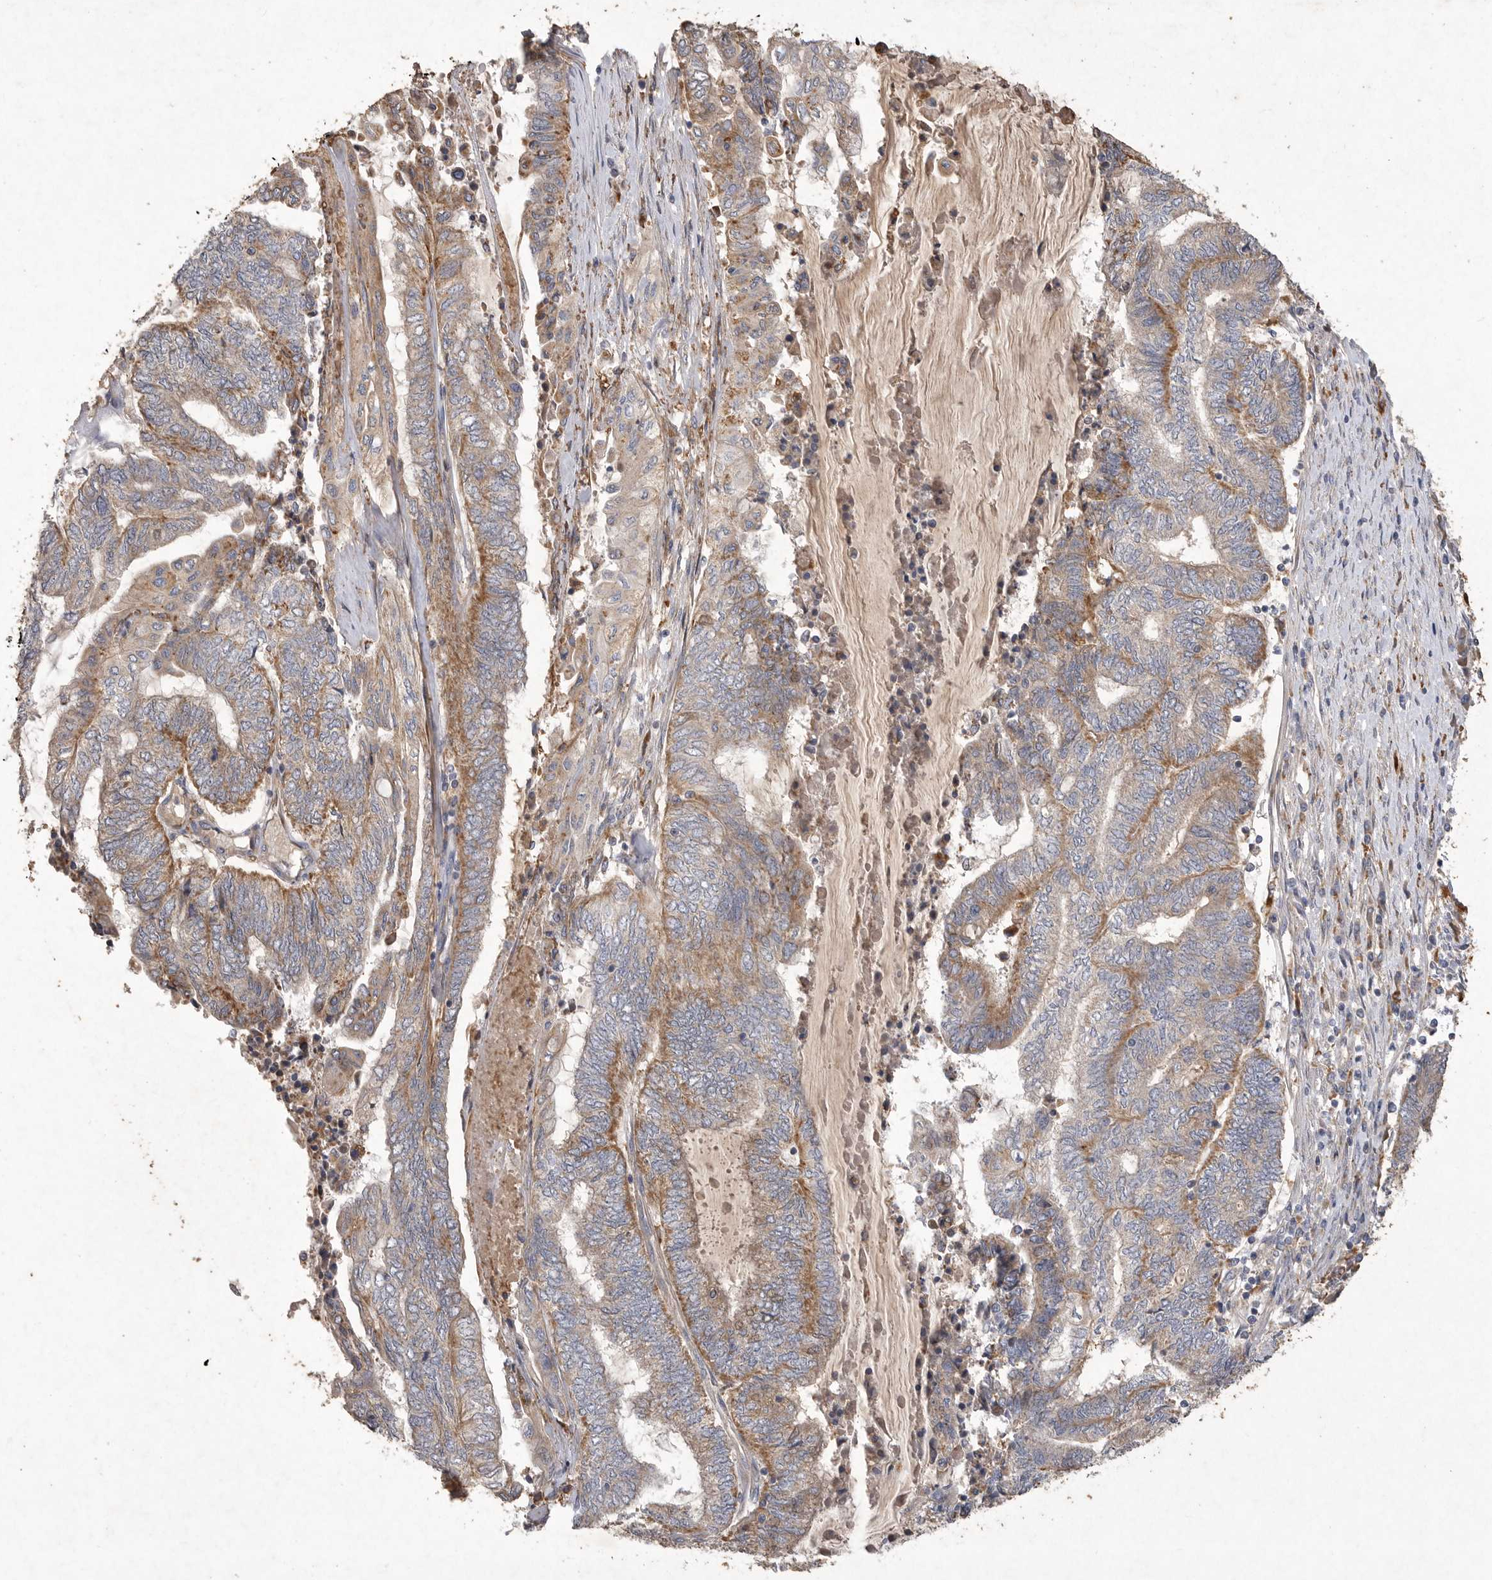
{"staining": {"intensity": "moderate", "quantity": ">75%", "location": "cytoplasmic/membranous"}, "tissue": "endometrial cancer", "cell_type": "Tumor cells", "image_type": "cancer", "snomed": [{"axis": "morphology", "description": "Adenocarcinoma, NOS"}, {"axis": "topography", "description": "Uterus"}, {"axis": "topography", "description": "Endometrium"}], "caption": "Endometrial adenocarcinoma stained with DAB (3,3'-diaminobenzidine) IHC exhibits medium levels of moderate cytoplasmic/membranous positivity in about >75% of tumor cells. The protein is stained brown, and the nuclei are stained in blue (DAB (3,3'-diaminobenzidine) IHC with brightfield microscopy, high magnification).", "gene": "MRPL41", "patient": {"sex": "female", "age": 70}}